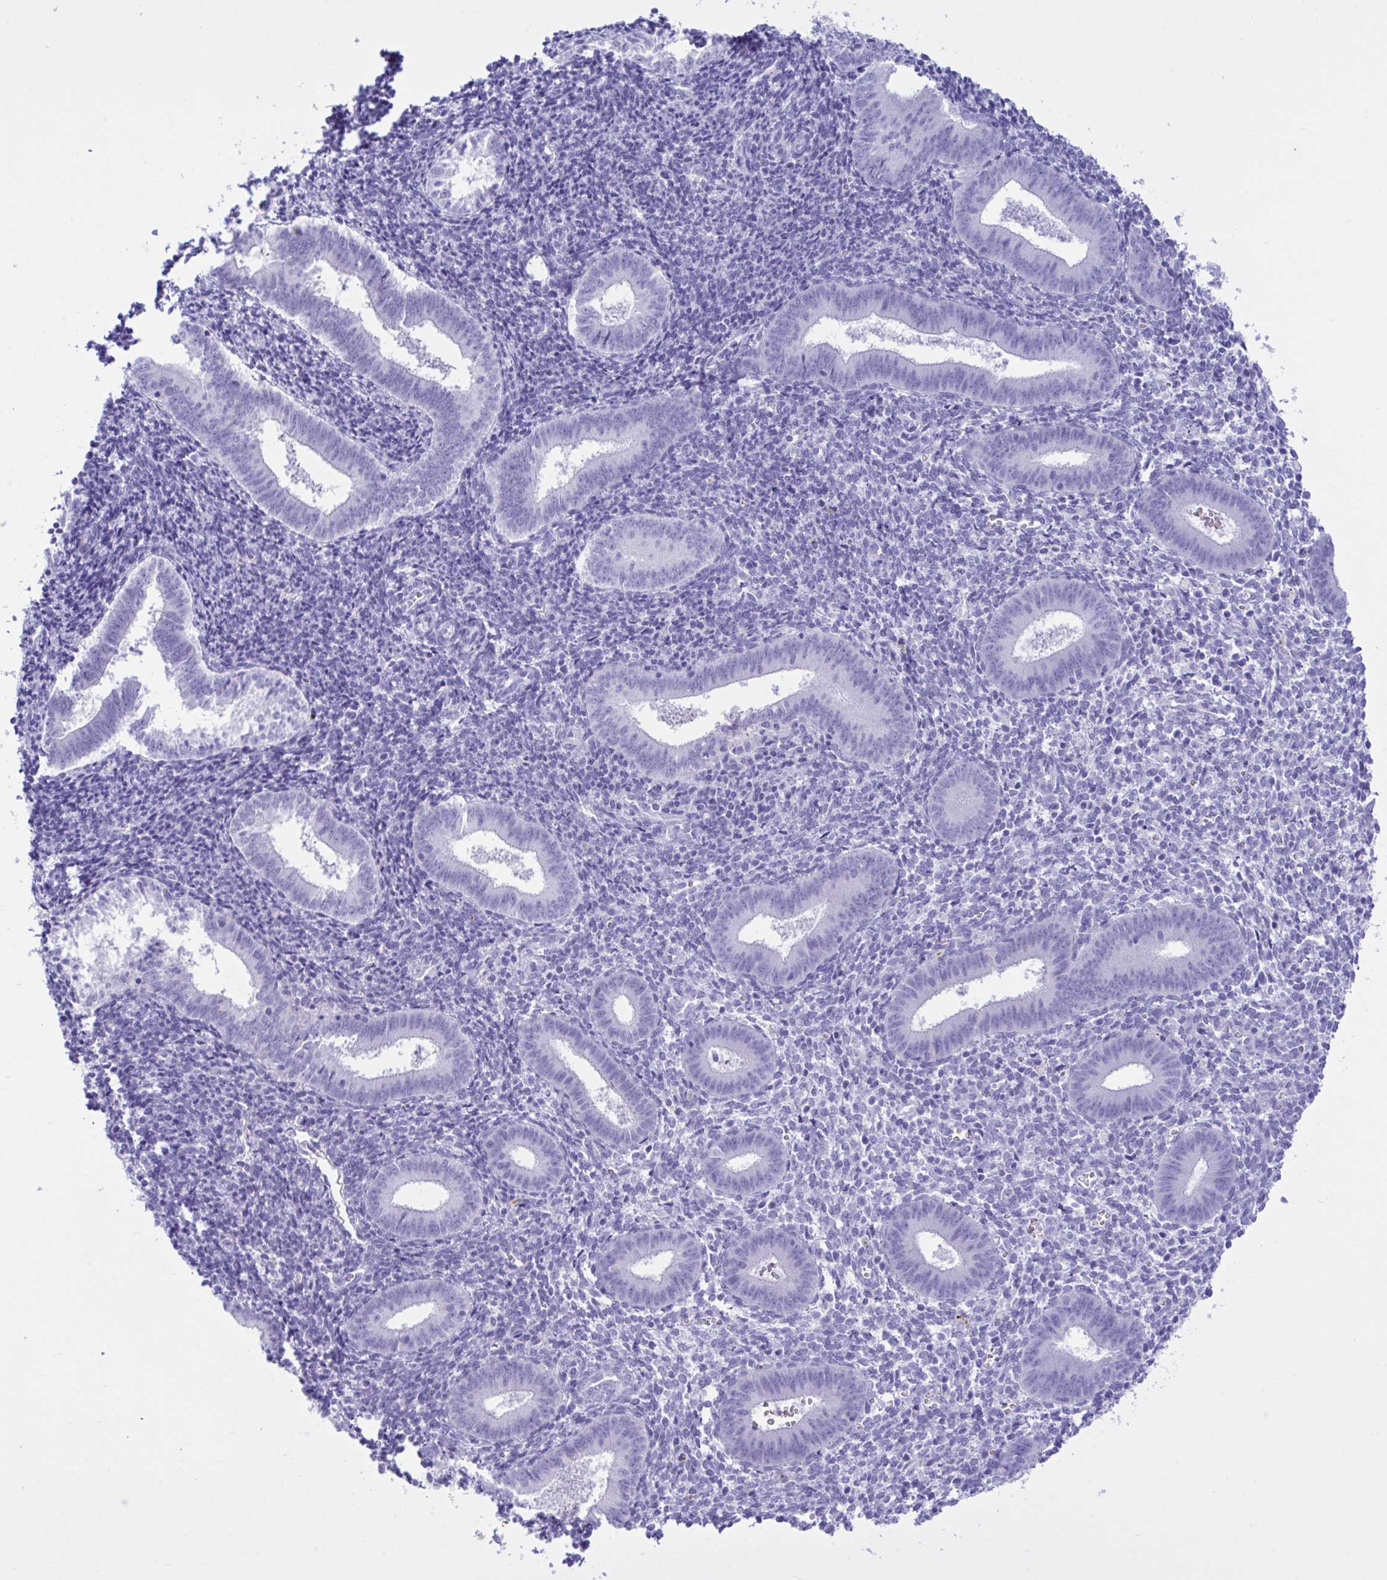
{"staining": {"intensity": "negative", "quantity": "none", "location": "none"}, "tissue": "endometrium", "cell_type": "Cells in endometrial stroma", "image_type": "normal", "snomed": [{"axis": "morphology", "description": "Normal tissue, NOS"}, {"axis": "topography", "description": "Endometrium"}], "caption": "Immunohistochemical staining of normal endometrium shows no significant positivity in cells in endometrial stroma.", "gene": "BEX5", "patient": {"sex": "female", "age": 25}}